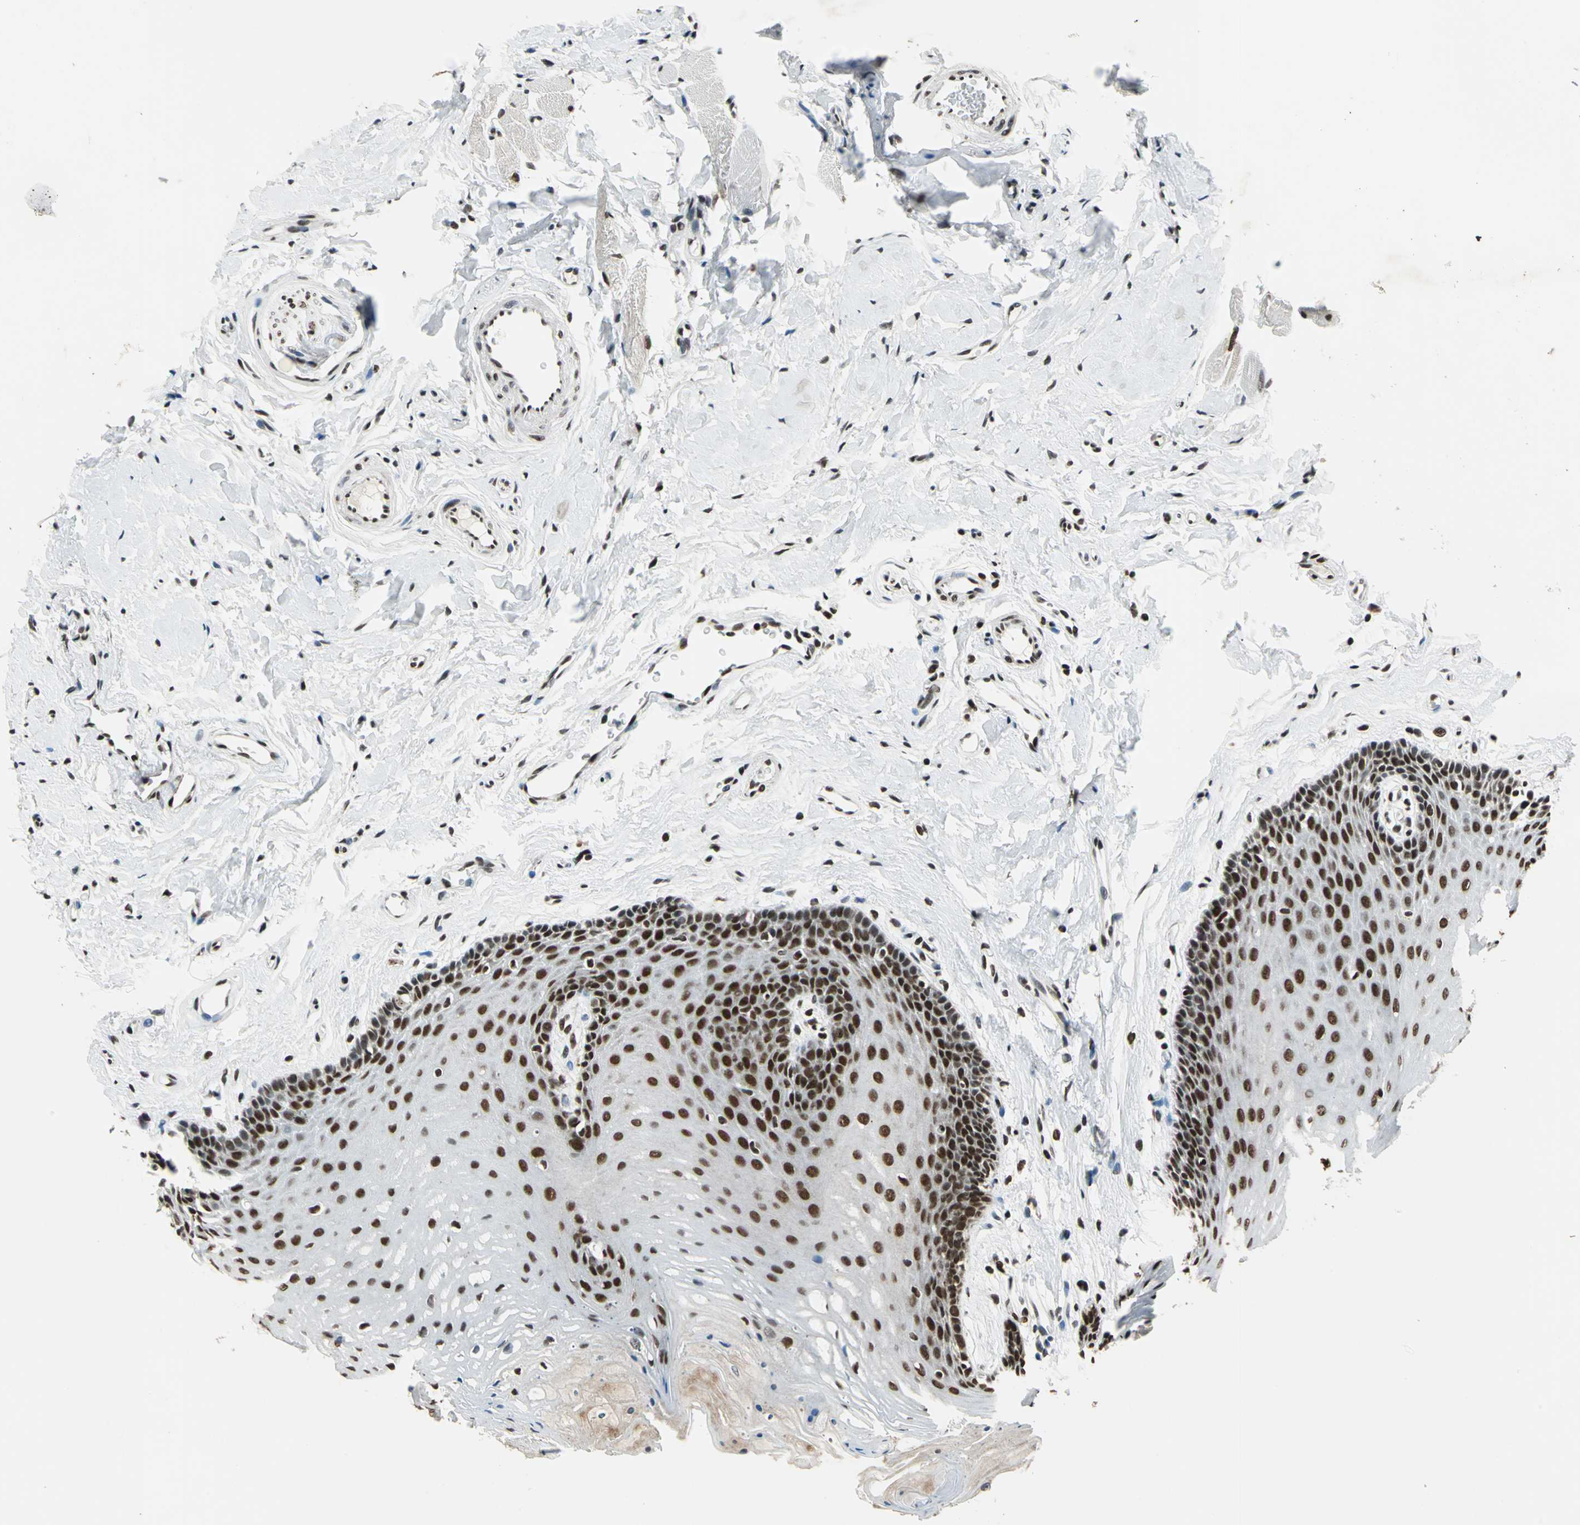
{"staining": {"intensity": "moderate", "quantity": ">75%", "location": "nuclear"}, "tissue": "oral mucosa", "cell_type": "Squamous epithelial cells", "image_type": "normal", "snomed": [{"axis": "morphology", "description": "Normal tissue, NOS"}, {"axis": "topography", "description": "Oral tissue"}], "caption": "Human oral mucosa stained for a protein (brown) exhibits moderate nuclear positive expression in approximately >75% of squamous epithelial cells.", "gene": "BCLAF1", "patient": {"sex": "male", "age": 62}}